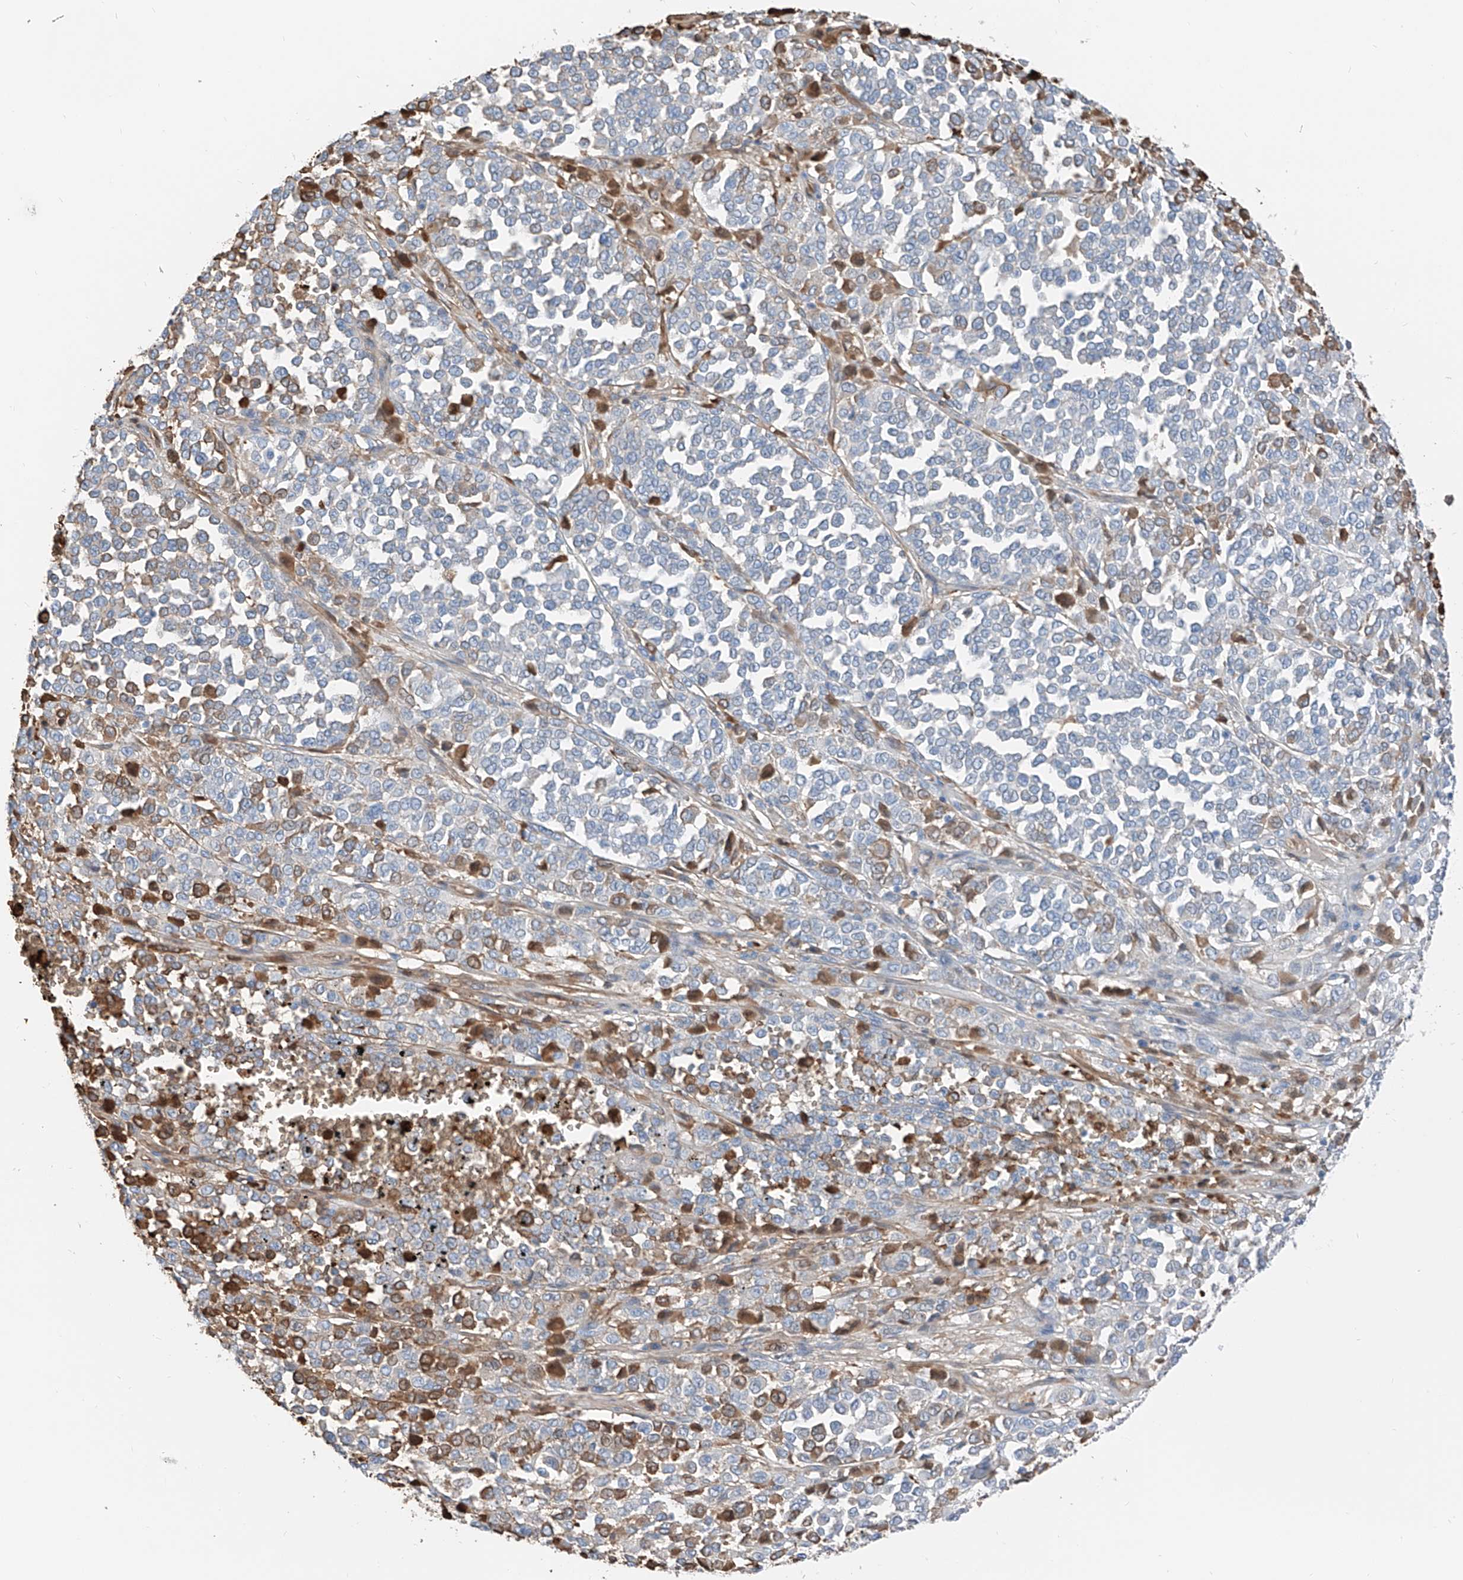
{"staining": {"intensity": "moderate", "quantity": "<25%", "location": "cytoplasmic/membranous"}, "tissue": "melanoma", "cell_type": "Tumor cells", "image_type": "cancer", "snomed": [{"axis": "morphology", "description": "Malignant melanoma, Metastatic site"}, {"axis": "topography", "description": "Pancreas"}], "caption": "Malignant melanoma (metastatic site) stained with a protein marker reveals moderate staining in tumor cells.", "gene": "PRSS23", "patient": {"sex": "female", "age": 30}}